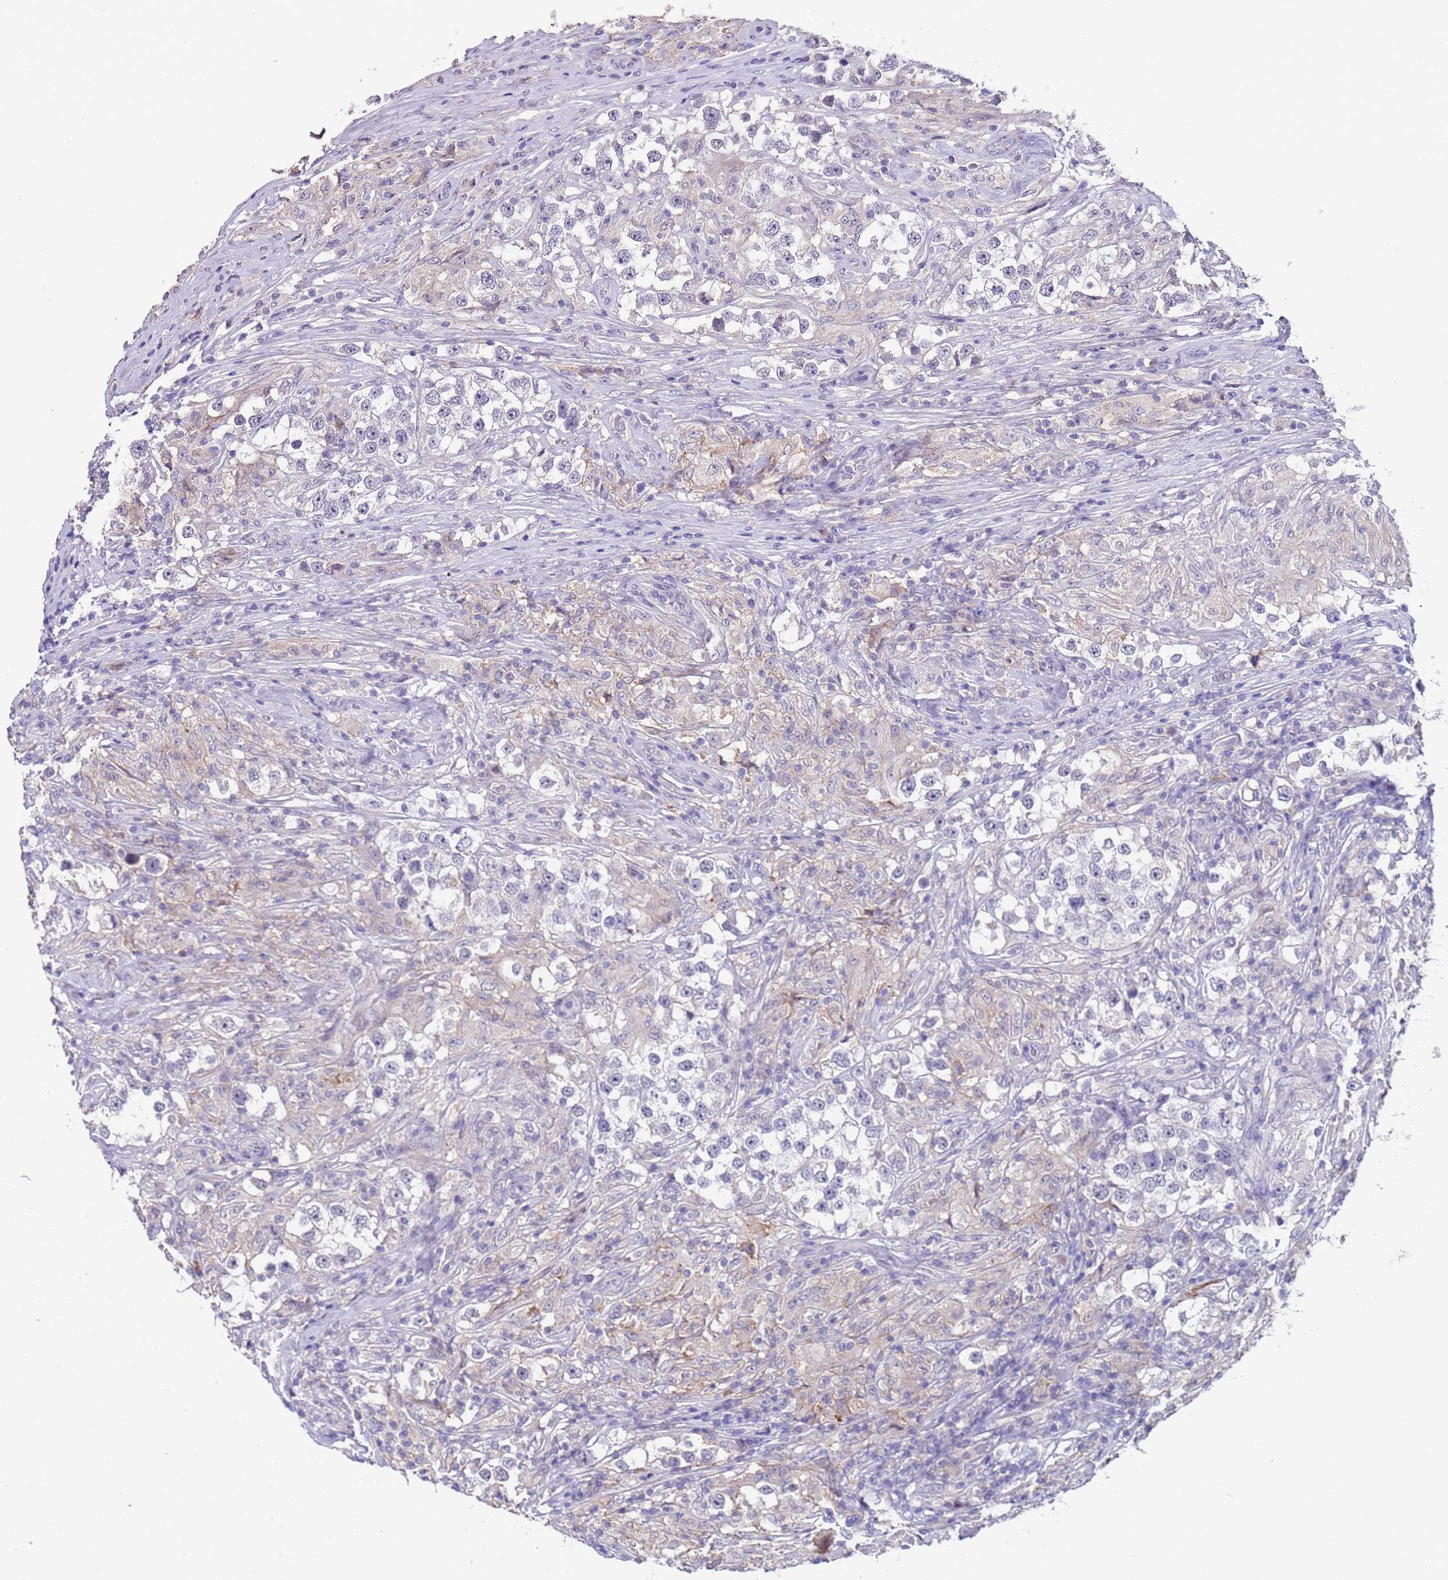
{"staining": {"intensity": "negative", "quantity": "none", "location": "none"}, "tissue": "testis cancer", "cell_type": "Tumor cells", "image_type": "cancer", "snomed": [{"axis": "morphology", "description": "Seminoma, NOS"}, {"axis": "topography", "description": "Testis"}], "caption": "IHC of seminoma (testis) displays no positivity in tumor cells. (Immunohistochemistry, brightfield microscopy, high magnification).", "gene": "ZNF248", "patient": {"sex": "male", "age": 46}}